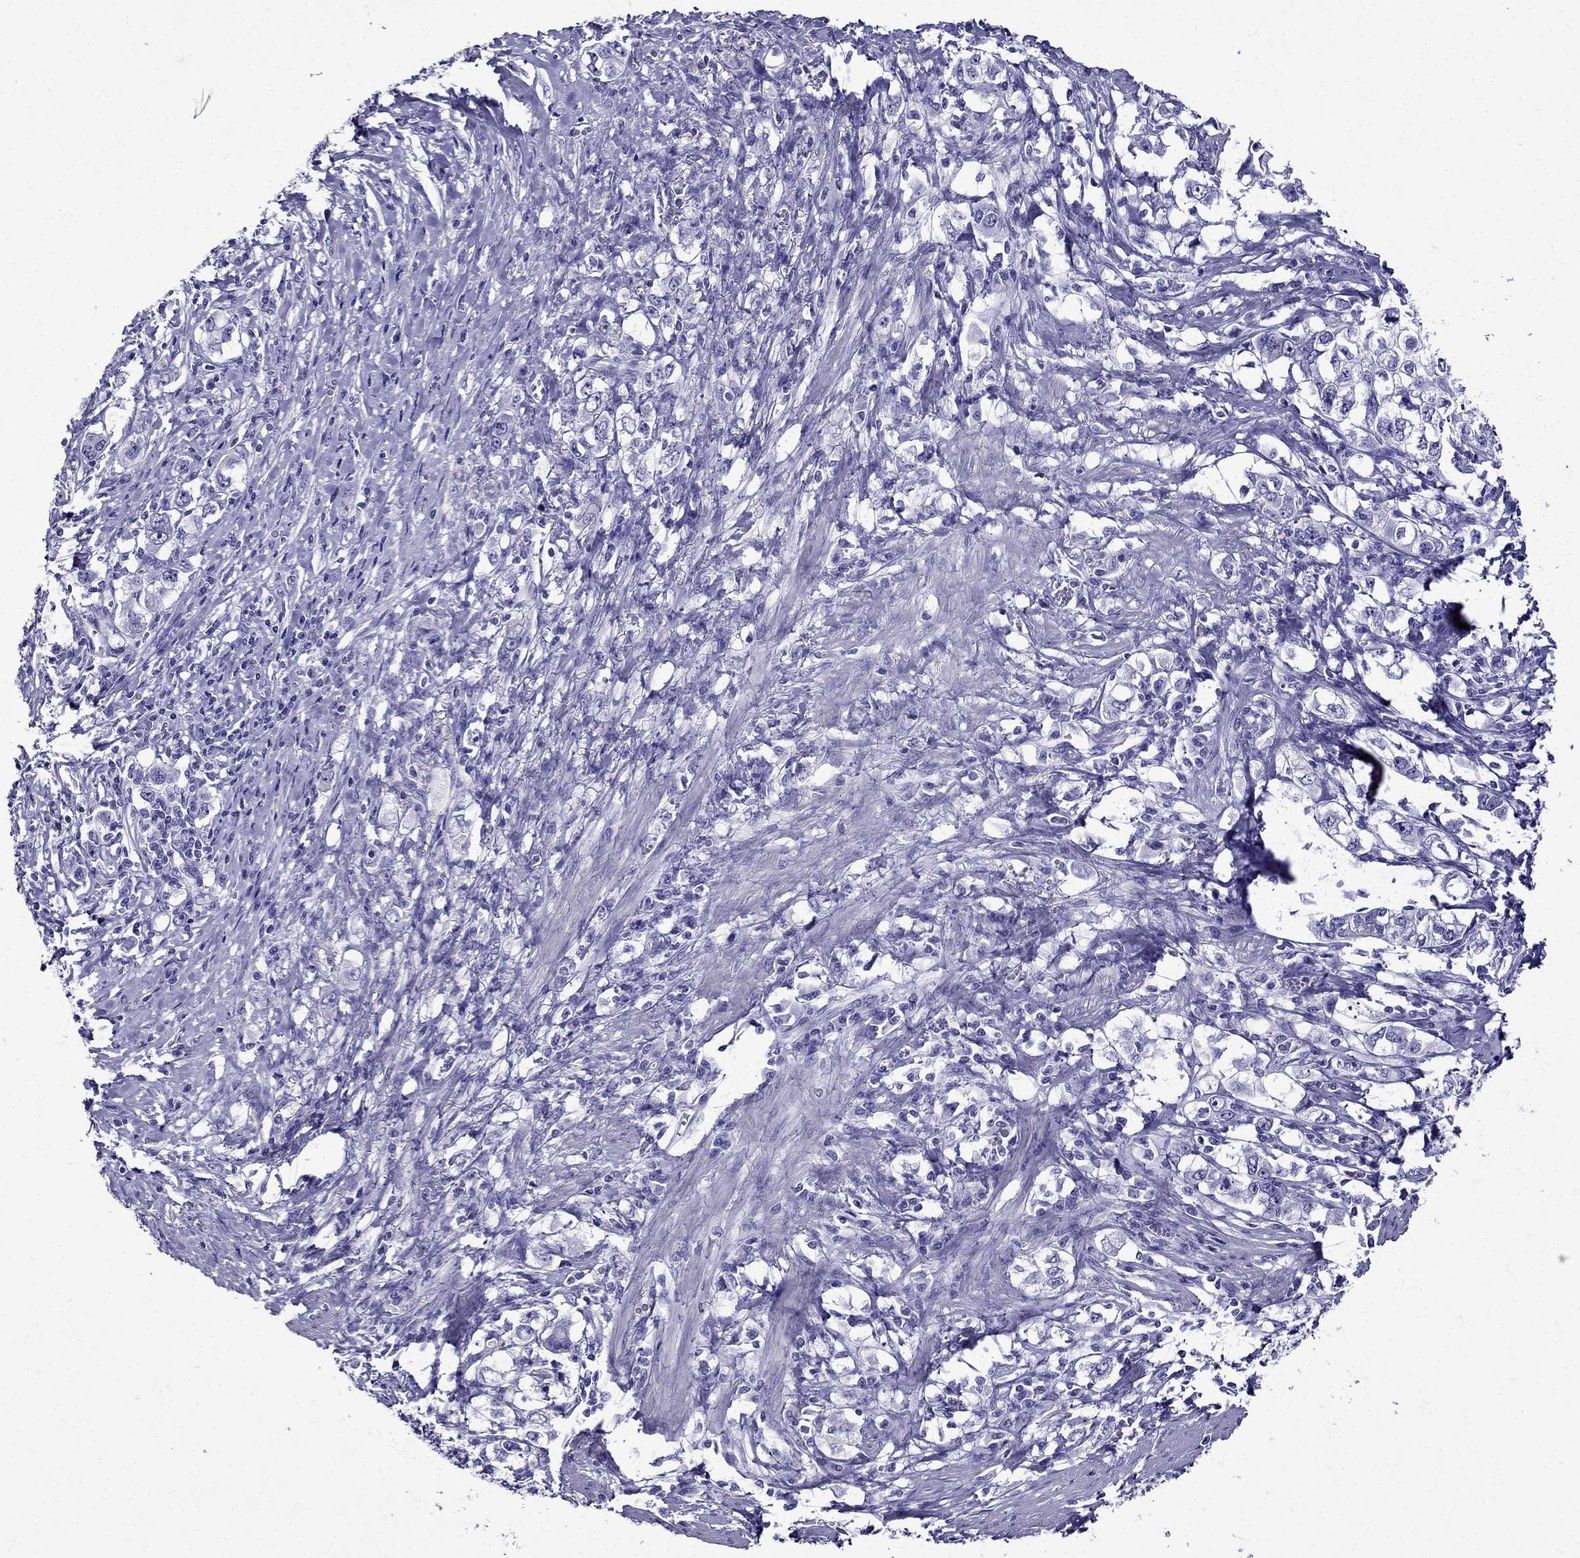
{"staining": {"intensity": "negative", "quantity": "none", "location": "none"}, "tissue": "stomach cancer", "cell_type": "Tumor cells", "image_type": "cancer", "snomed": [{"axis": "morphology", "description": "Adenocarcinoma, NOS"}, {"axis": "topography", "description": "Stomach, lower"}], "caption": "Immunohistochemistry of stomach cancer displays no expression in tumor cells.", "gene": "ERC2", "patient": {"sex": "female", "age": 72}}